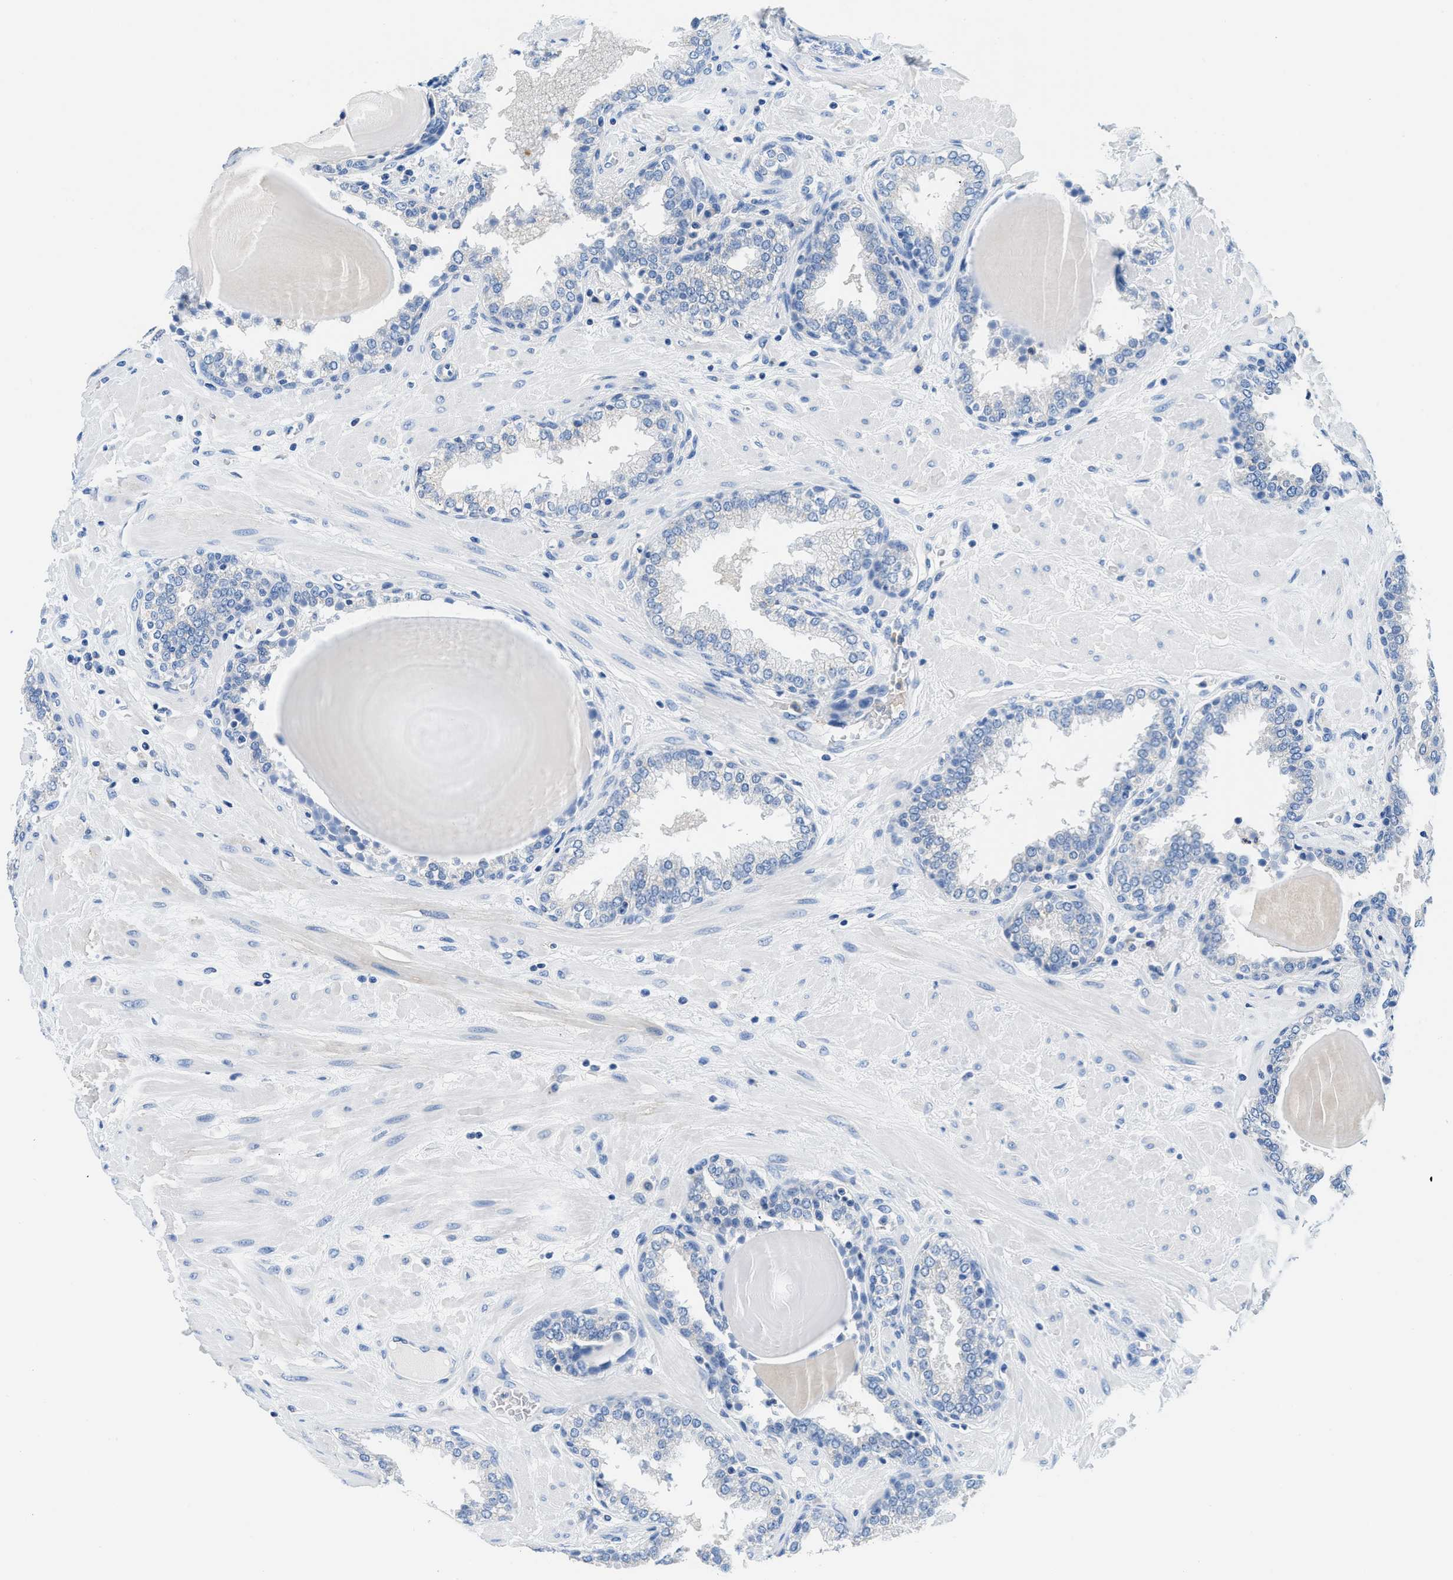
{"staining": {"intensity": "negative", "quantity": "none", "location": "none"}, "tissue": "prostate", "cell_type": "Glandular cells", "image_type": "normal", "snomed": [{"axis": "morphology", "description": "Normal tissue, NOS"}, {"axis": "topography", "description": "Prostate"}], "caption": "This micrograph is of benign prostate stained with immunohistochemistry to label a protein in brown with the nuclei are counter-stained blue. There is no expression in glandular cells. (DAB (3,3'-diaminobenzidine) immunohistochemistry (IHC), high magnification).", "gene": "NEB", "patient": {"sex": "male", "age": 51}}